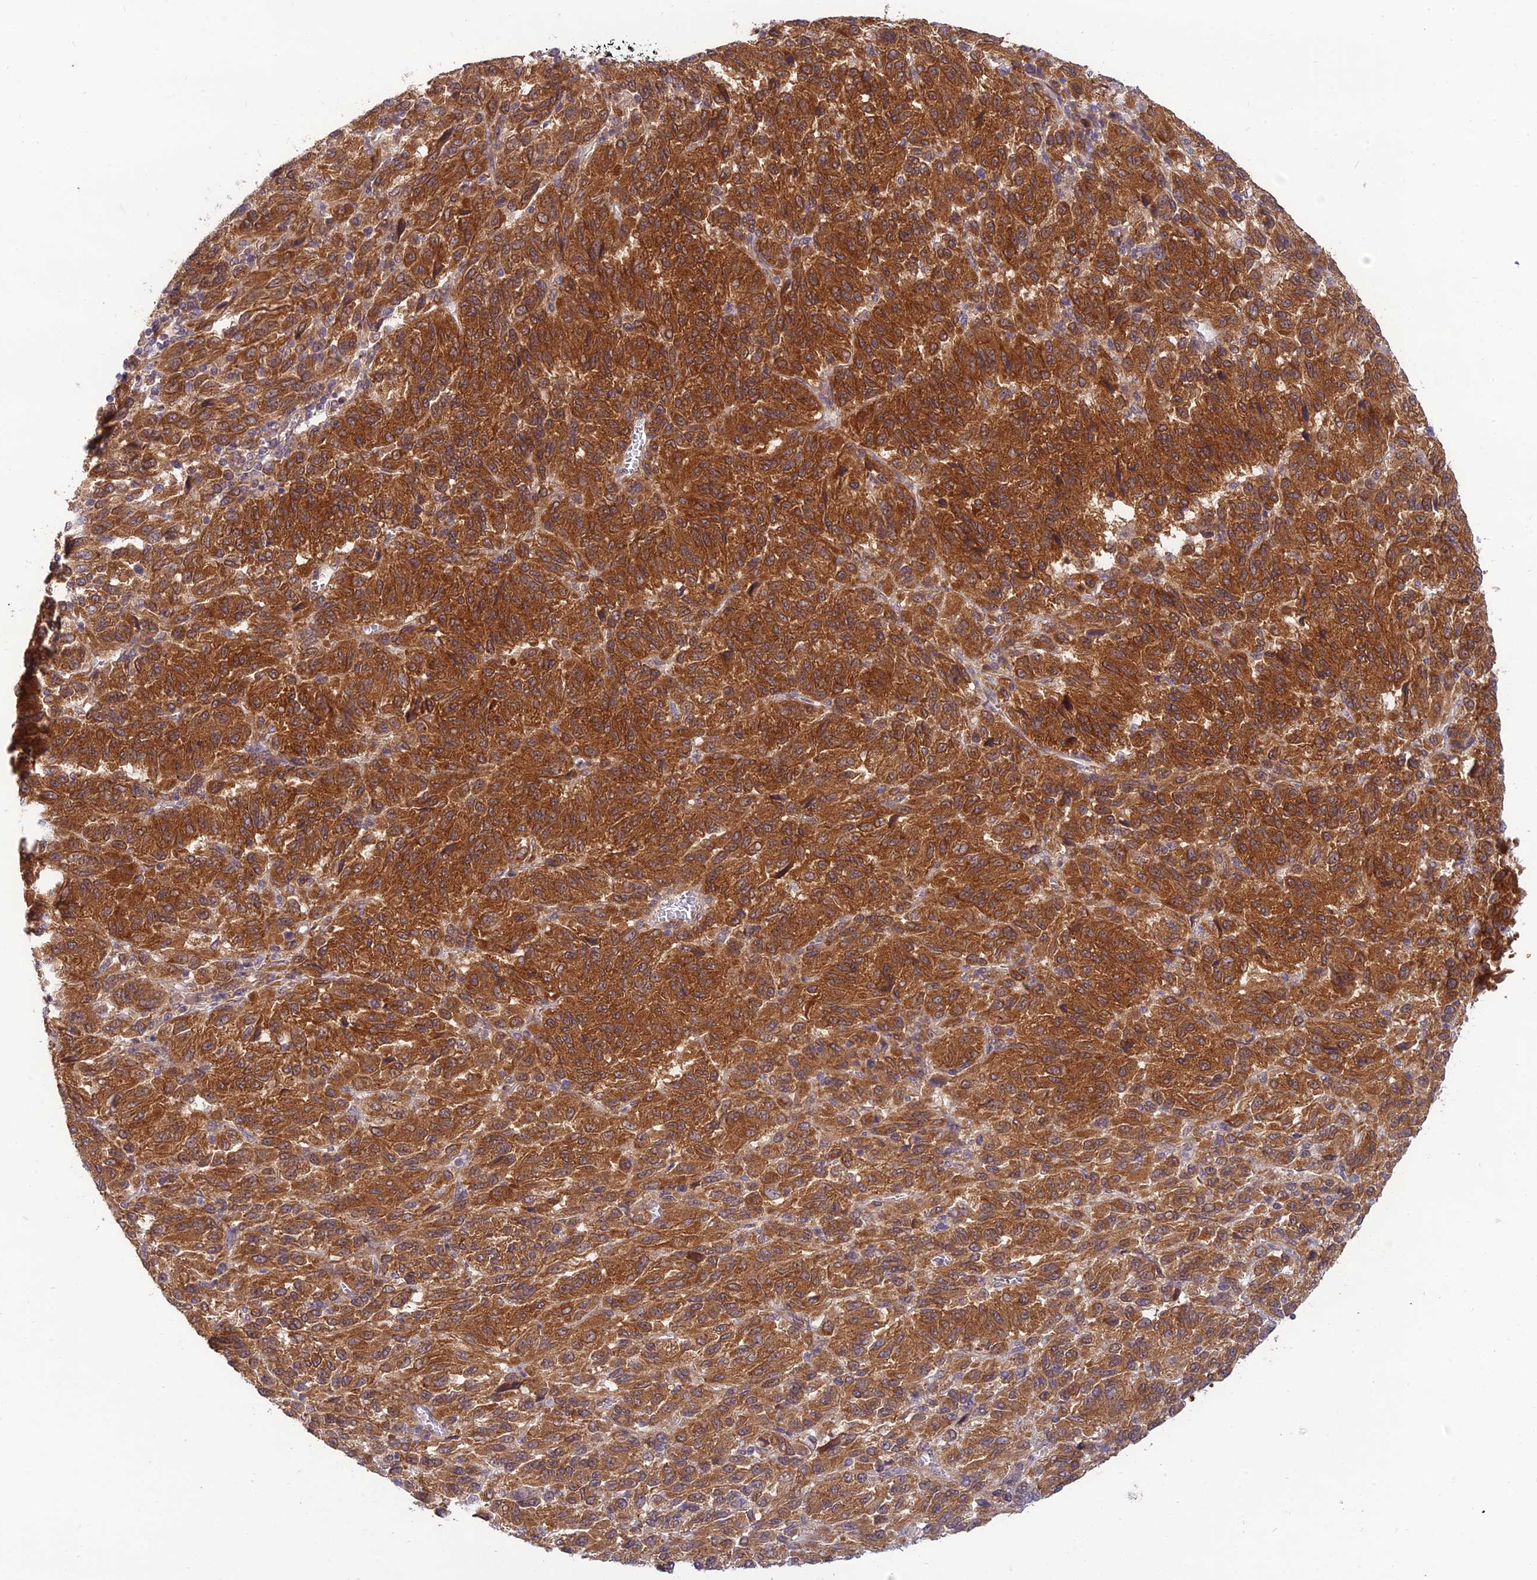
{"staining": {"intensity": "strong", "quantity": ">75%", "location": "cytoplasmic/membranous"}, "tissue": "melanoma", "cell_type": "Tumor cells", "image_type": "cancer", "snomed": [{"axis": "morphology", "description": "Malignant melanoma, Metastatic site"}, {"axis": "topography", "description": "Lung"}], "caption": "DAB (3,3'-diaminobenzidine) immunohistochemical staining of human melanoma shows strong cytoplasmic/membranous protein positivity in approximately >75% of tumor cells.", "gene": "SKIC8", "patient": {"sex": "male", "age": 64}}